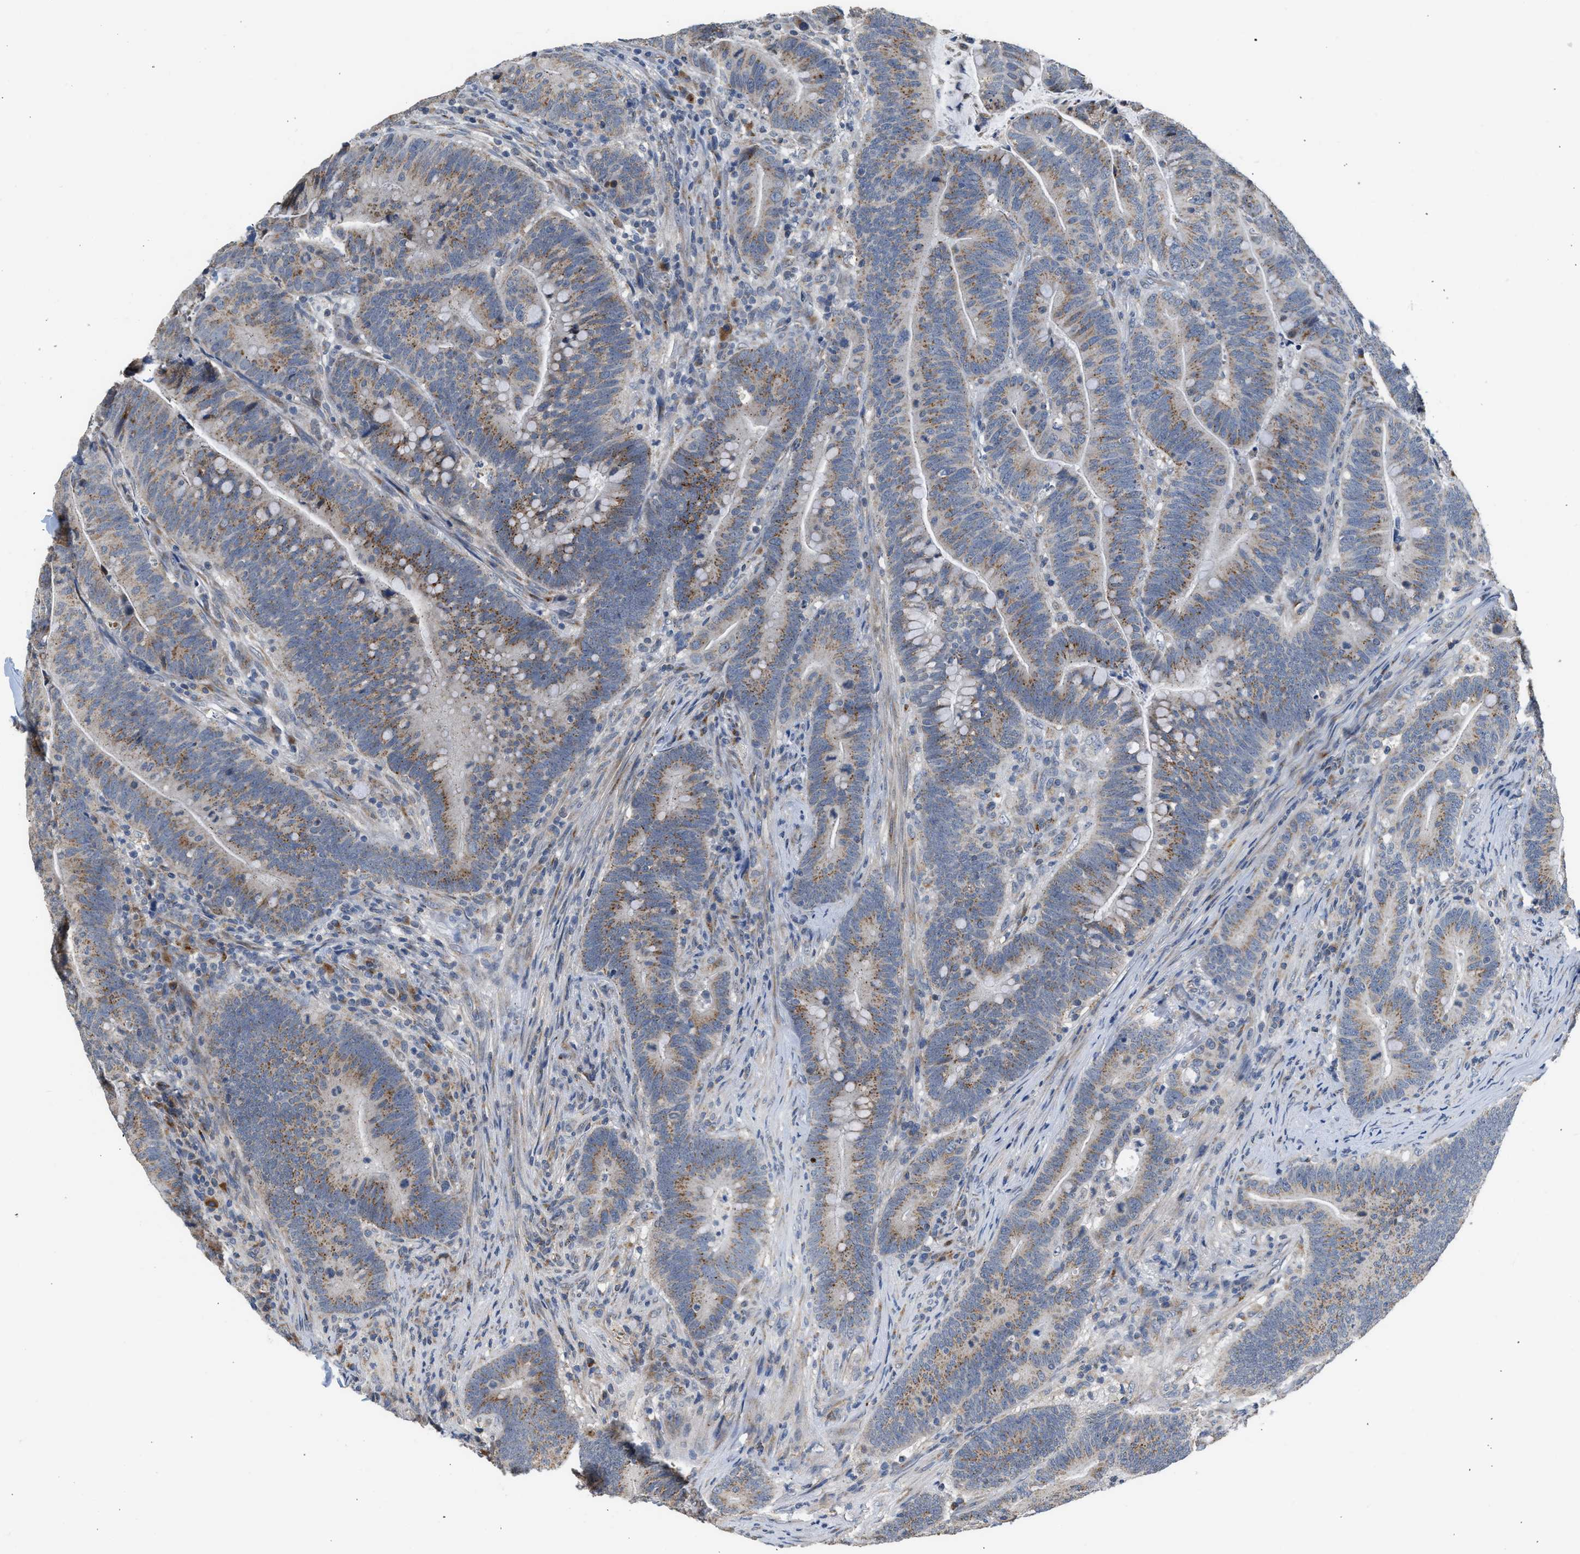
{"staining": {"intensity": "weak", "quantity": "<25%", "location": "cytoplasmic/membranous"}, "tissue": "colorectal cancer", "cell_type": "Tumor cells", "image_type": "cancer", "snomed": [{"axis": "morphology", "description": "Normal tissue, NOS"}, {"axis": "morphology", "description": "Adenocarcinoma, NOS"}, {"axis": "topography", "description": "Colon"}], "caption": "IHC histopathology image of neoplastic tissue: adenocarcinoma (colorectal) stained with DAB shows no significant protein staining in tumor cells. (Brightfield microscopy of DAB (3,3'-diaminobenzidine) immunohistochemistry at high magnification).", "gene": "PIM1", "patient": {"sex": "female", "age": 66}}